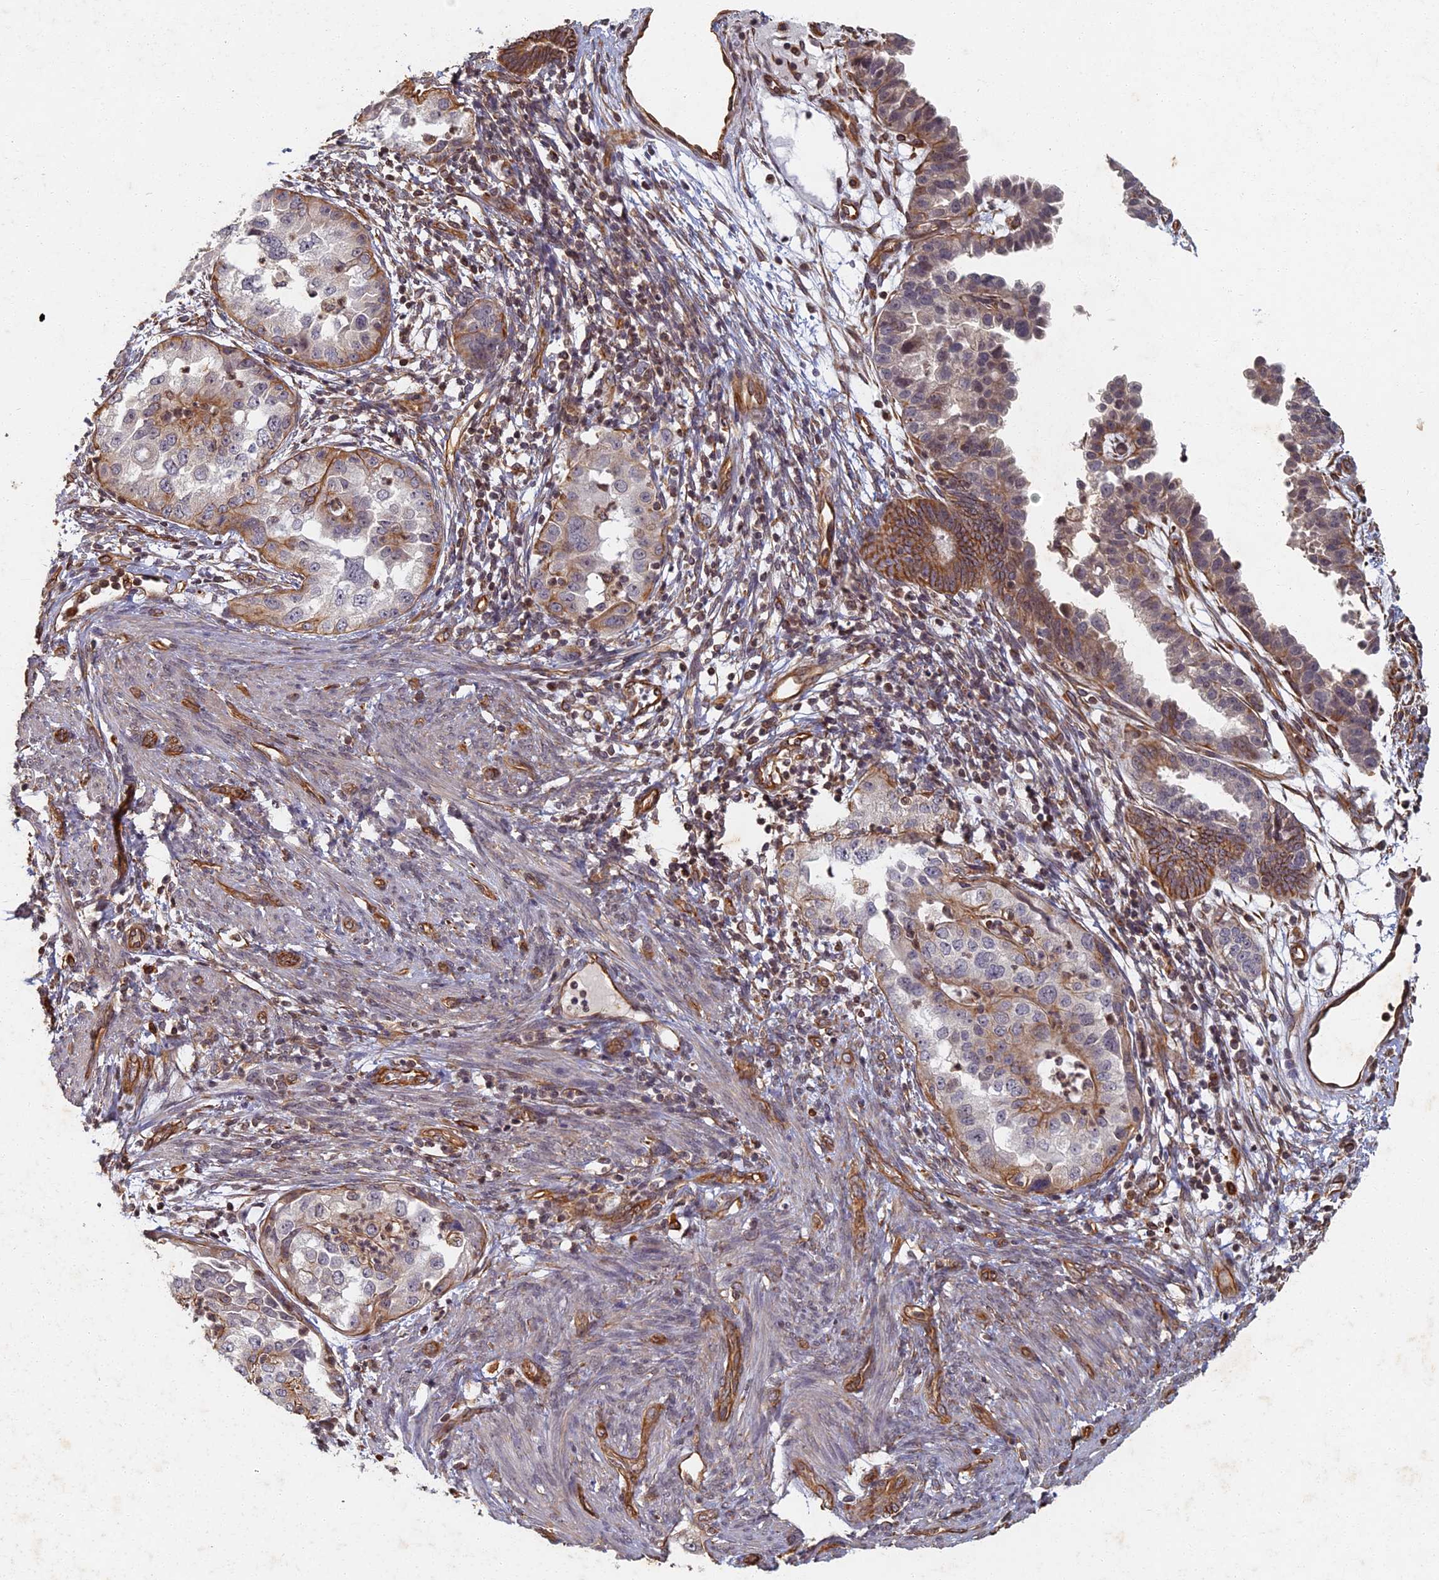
{"staining": {"intensity": "moderate", "quantity": "<25%", "location": "cytoplasmic/membranous"}, "tissue": "endometrial cancer", "cell_type": "Tumor cells", "image_type": "cancer", "snomed": [{"axis": "morphology", "description": "Adenocarcinoma, NOS"}, {"axis": "topography", "description": "Endometrium"}], "caption": "IHC staining of endometrial cancer, which displays low levels of moderate cytoplasmic/membranous staining in approximately <25% of tumor cells indicating moderate cytoplasmic/membranous protein positivity. The staining was performed using DAB (3,3'-diaminobenzidine) (brown) for protein detection and nuclei were counterstained in hematoxylin (blue).", "gene": "ABCB10", "patient": {"sex": "female", "age": 85}}